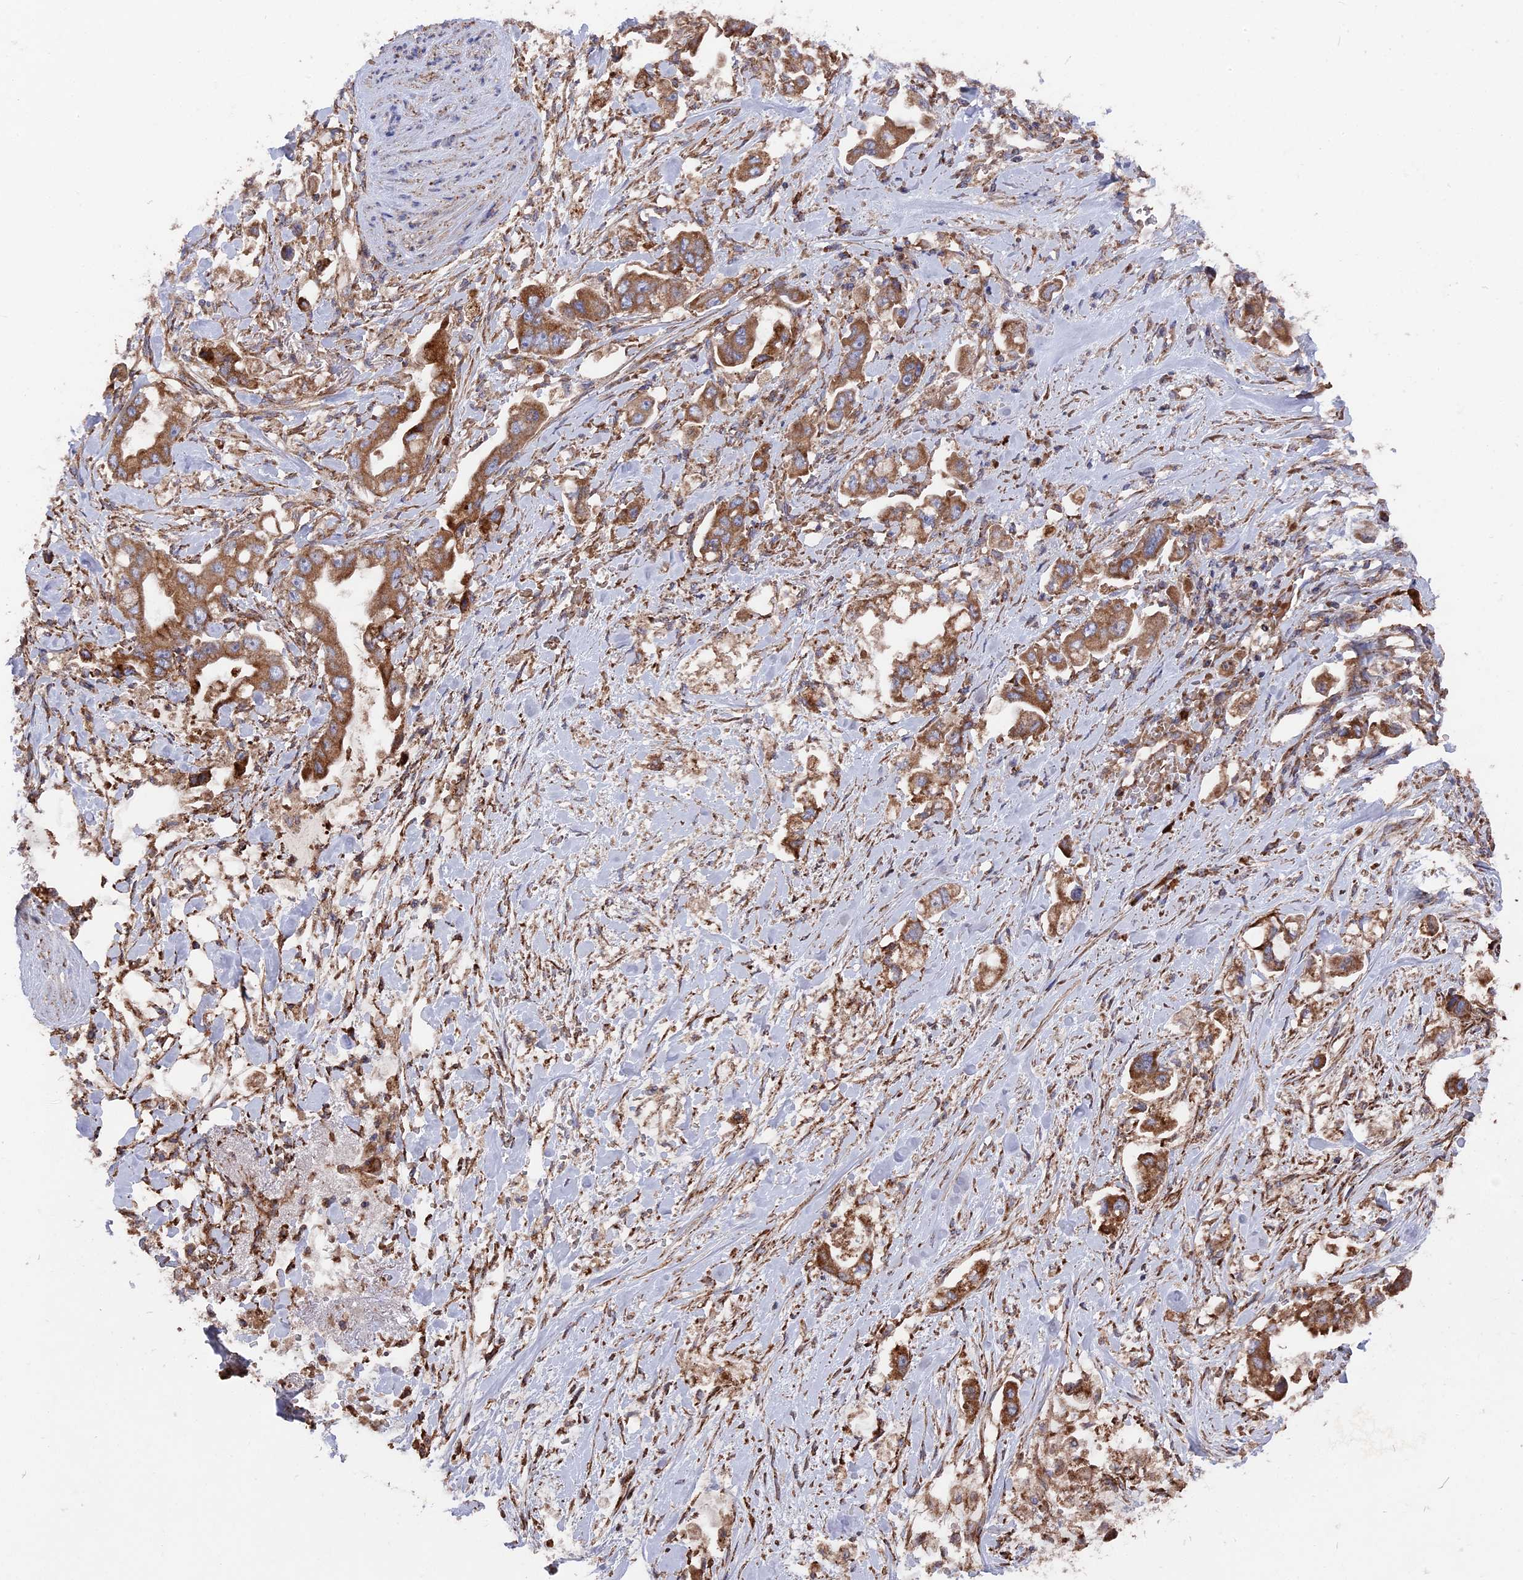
{"staining": {"intensity": "moderate", "quantity": ">75%", "location": "cytoplasmic/membranous"}, "tissue": "stomach cancer", "cell_type": "Tumor cells", "image_type": "cancer", "snomed": [{"axis": "morphology", "description": "Adenocarcinoma, NOS"}, {"axis": "topography", "description": "Stomach"}], "caption": "IHC photomicrograph of neoplastic tissue: human stomach cancer stained using immunohistochemistry (IHC) reveals medium levels of moderate protein expression localized specifically in the cytoplasmic/membranous of tumor cells, appearing as a cytoplasmic/membranous brown color.", "gene": "TELO2", "patient": {"sex": "male", "age": 62}}